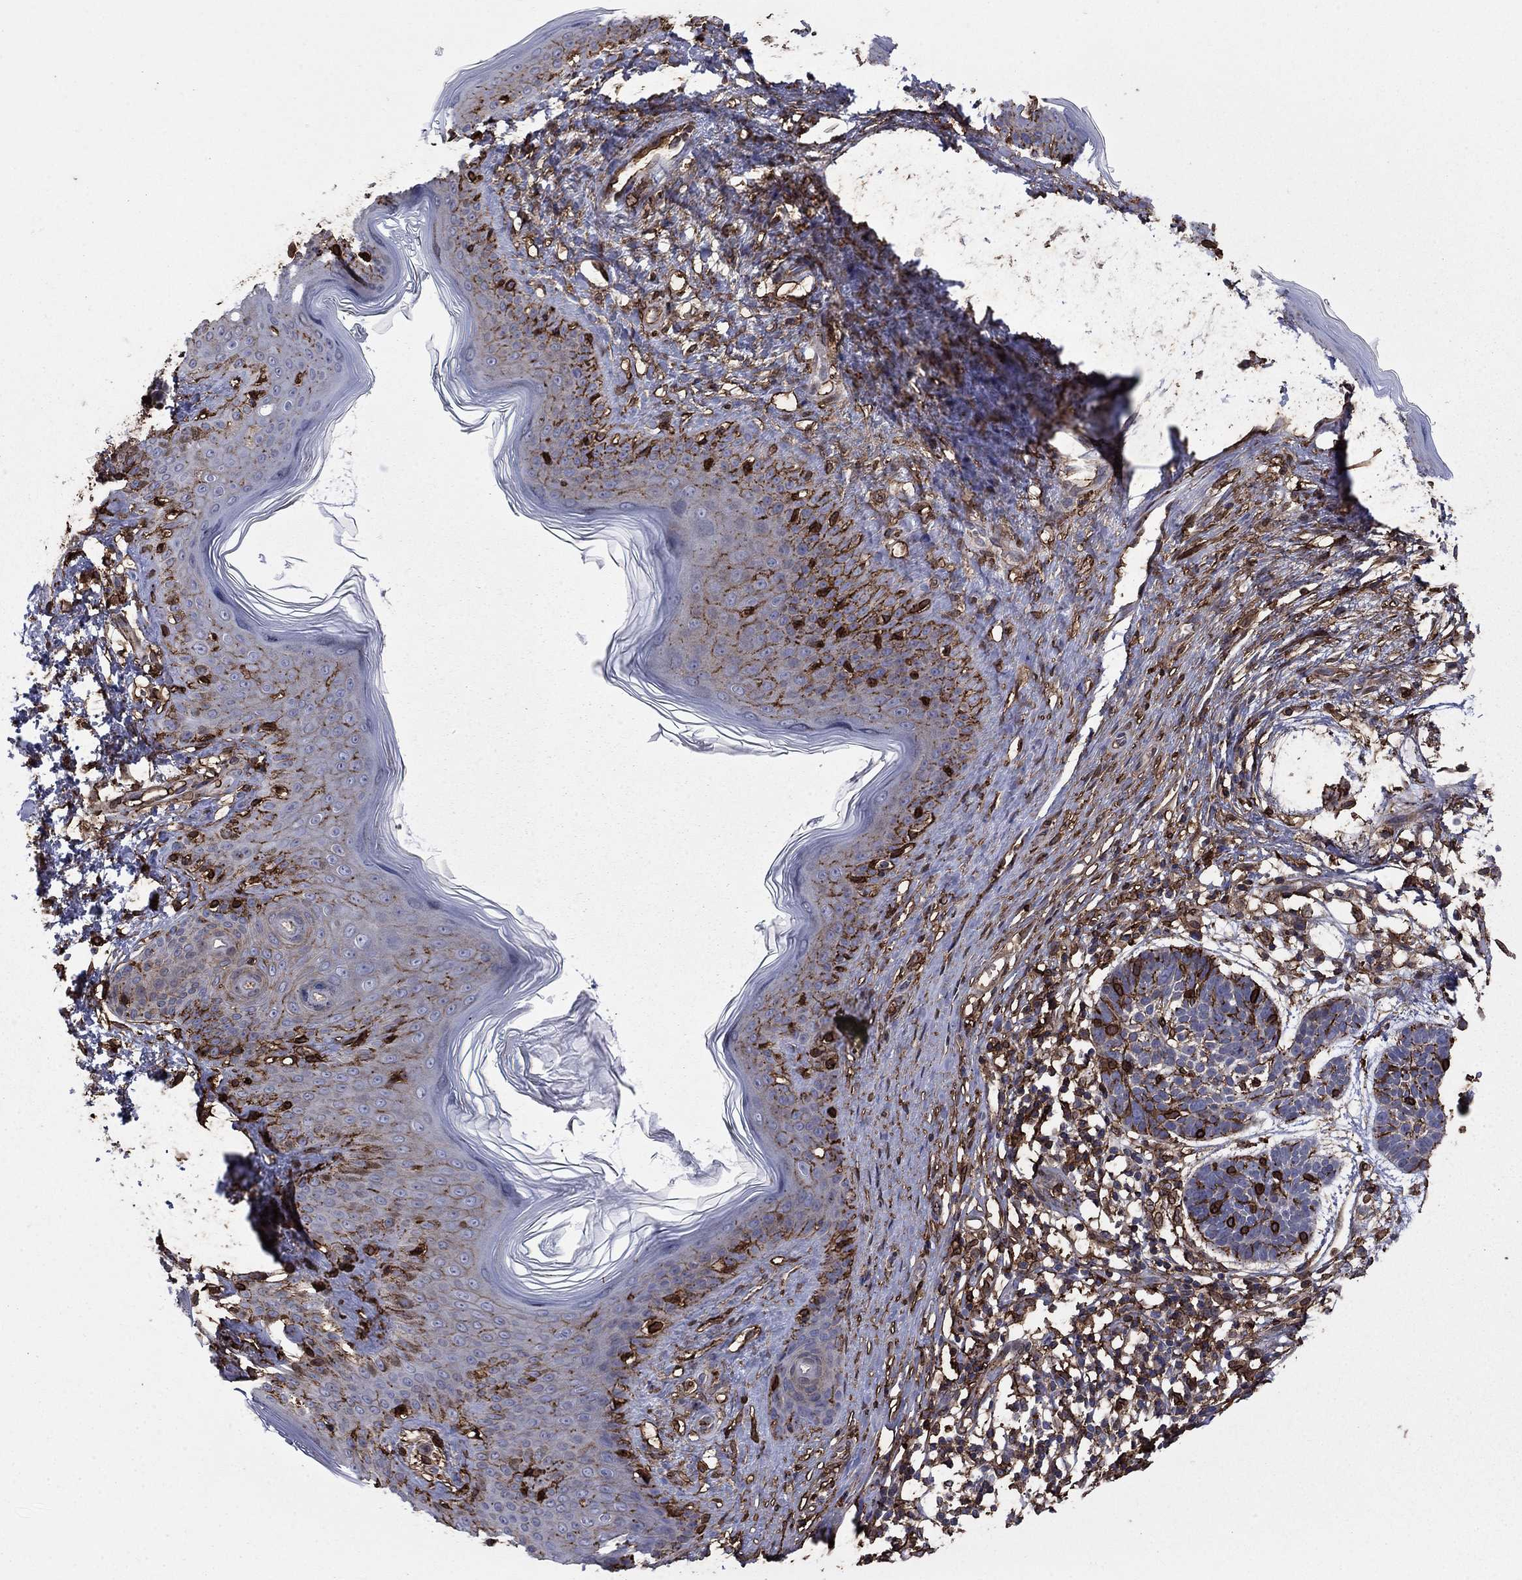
{"staining": {"intensity": "strong", "quantity": "<25%", "location": "cytoplasmic/membranous"}, "tissue": "skin cancer", "cell_type": "Tumor cells", "image_type": "cancer", "snomed": [{"axis": "morphology", "description": "Basal cell carcinoma"}, {"axis": "topography", "description": "Skin"}], "caption": "Approximately <25% of tumor cells in human skin cancer (basal cell carcinoma) display strong cytoplasmic/membranous protein staining as visualized by brown immunohistochemical staining.", "gene": "PLAU", "patient": {"sex": "male", "age": 85}}